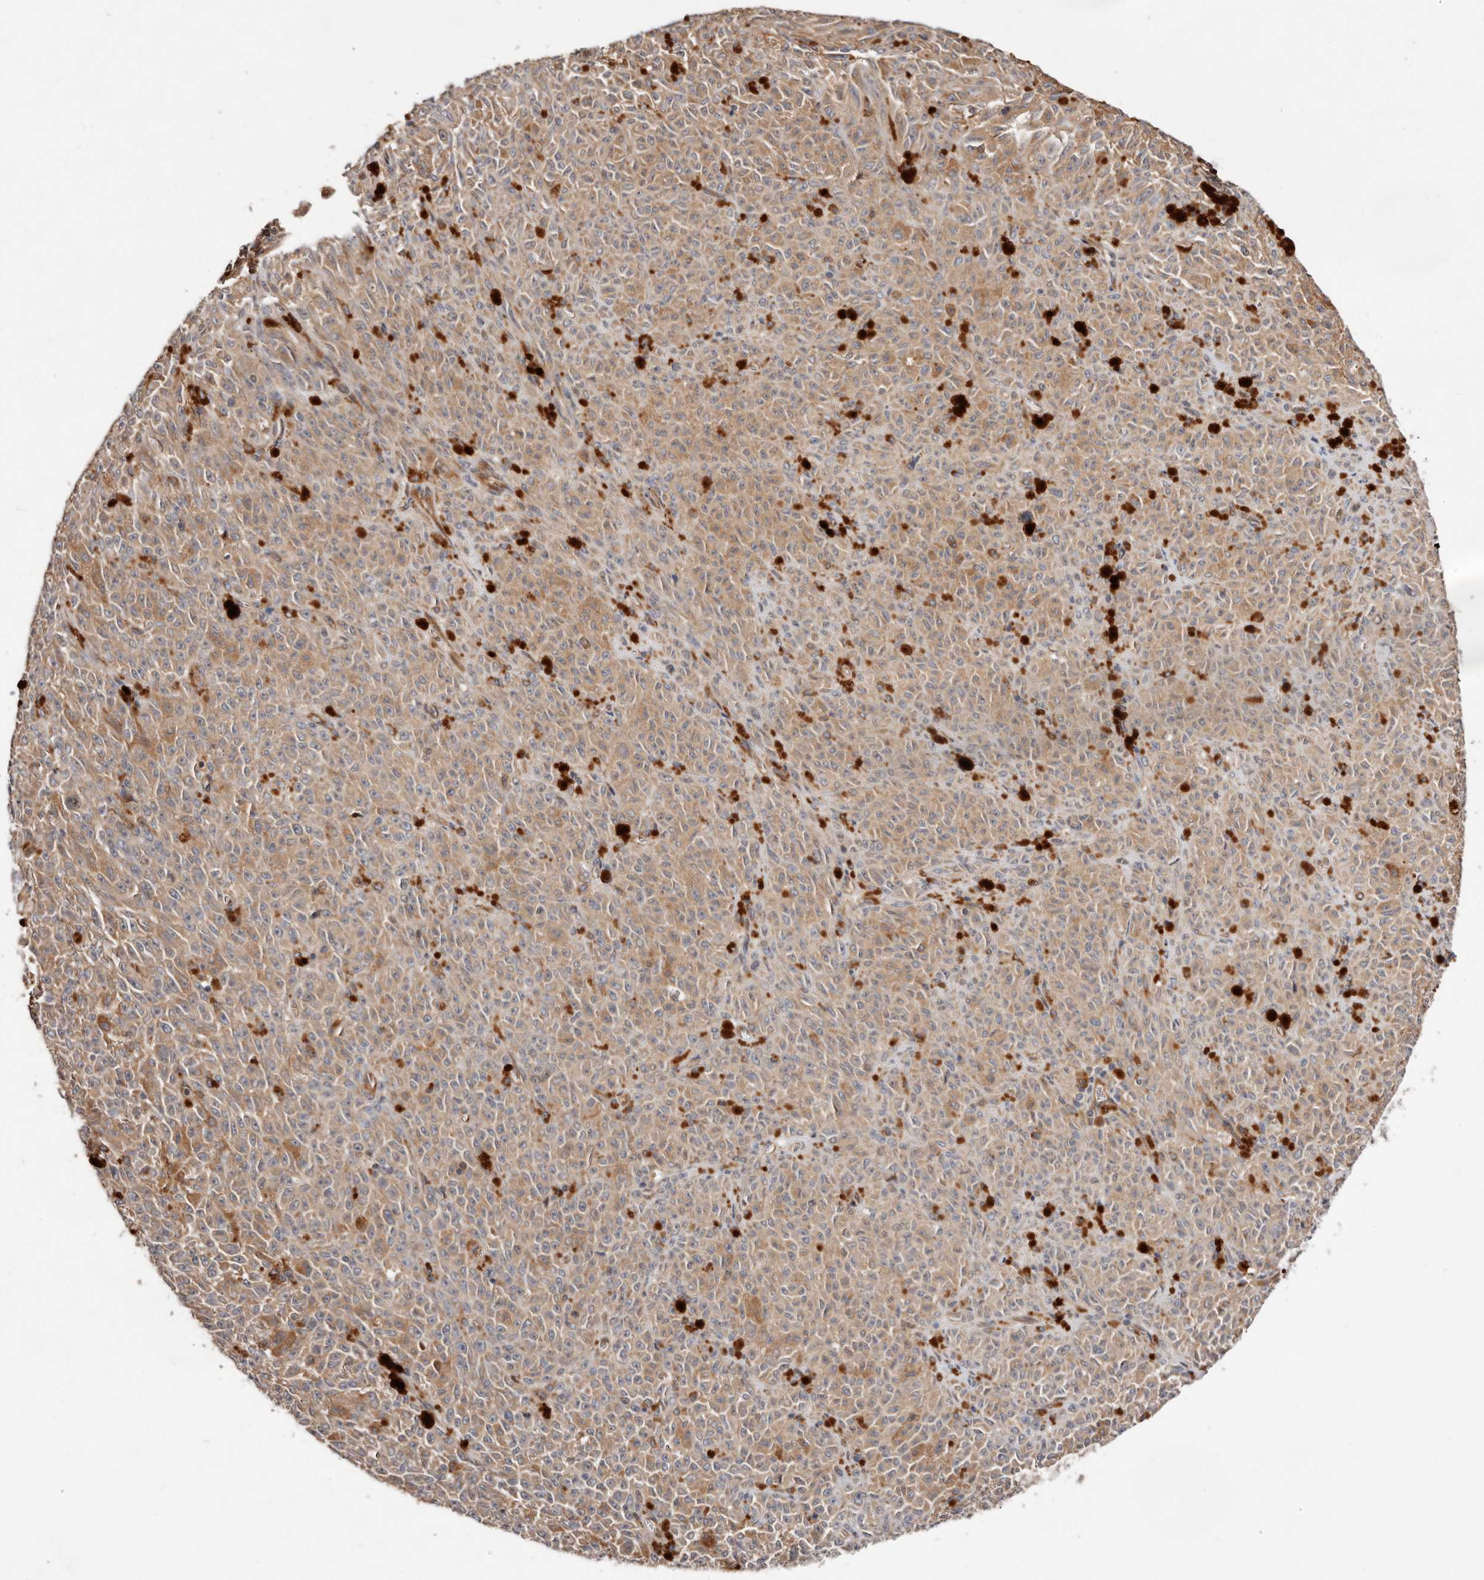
{"staining": {"intensity": "moderate", "quantity": ">75%", "location": "cytoplasmic/membranous"}, "tissue": "melanoma", "cell_type": "Tumor cells", "image_type": "cancer", "snomed": [{"axis": "morphology", "description": "Malignant melanoma, NOS"}, {"axis": "topography", "description": "Skin"}], "caption": "Immunohistochemistry photomicrograph of neoplastic tissue: malignant melanoma stained using IHC reveals medium levels of moderate protein expression localized specifically in the cytoplasmic/membranous of tumor cells, appearing as a cytoplasmic/membranous brown color.", "gene": "MACF1", "patient": {"sex": "female", "age": 82}}